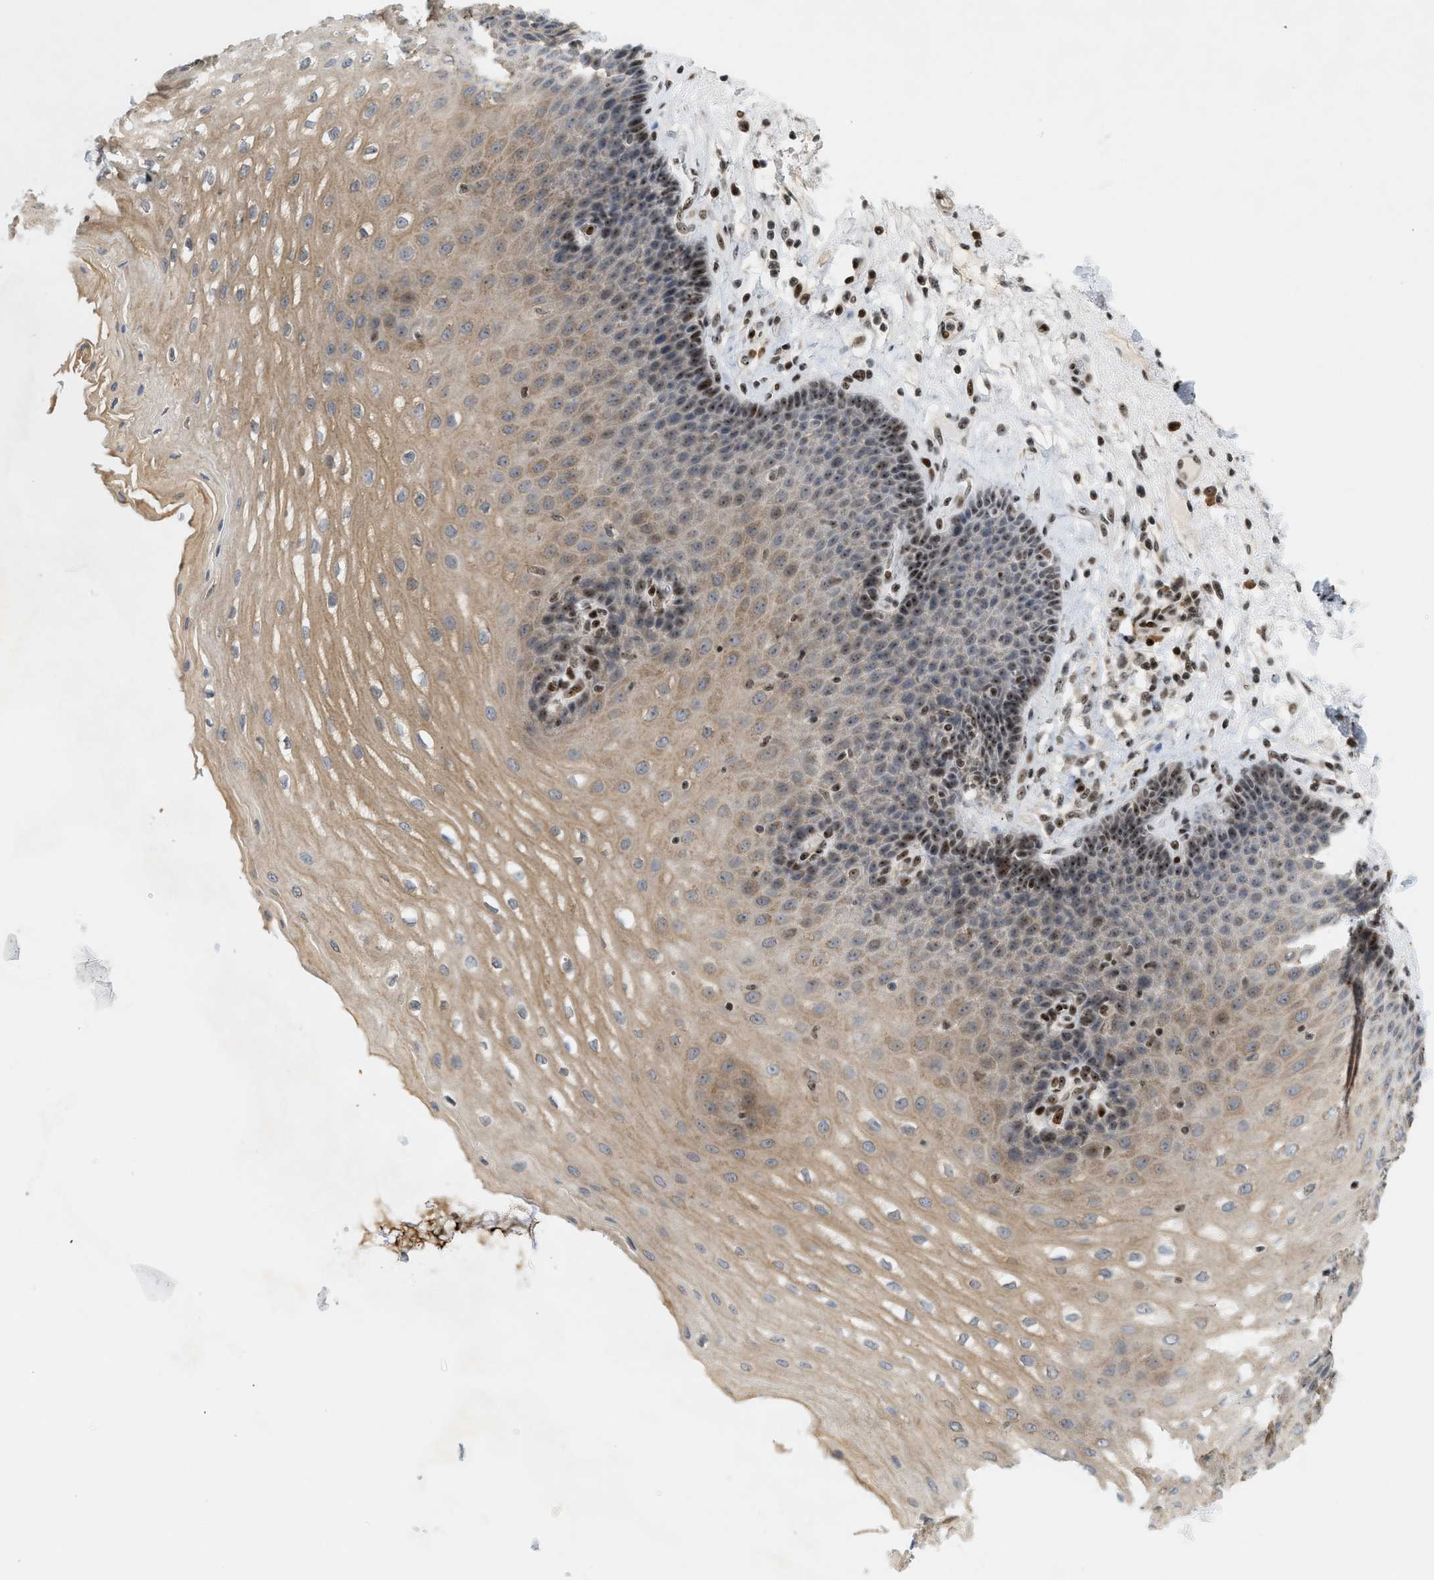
{"staining": {"intensity": "strong", "quantity": "<25%", "location": "cytoplasmic/membranous,nuclear"}, "tissue": "esophagus", "cell_type": "Squamous epithelial cells", "image_type": "normal", "snomed": [{"axis": "morphology", "description": "Normal tissue, NOS"}, {"axis": "topography", "description": "Esophagus"}], "caption": "Squamous epithelial cells show strong cytoplasmic/membranous,nuclear expression in about <25% of cells in unremarkable esophagus.", "gene": "ZNF22", "patient": {"sex": "male", "age": 54}}